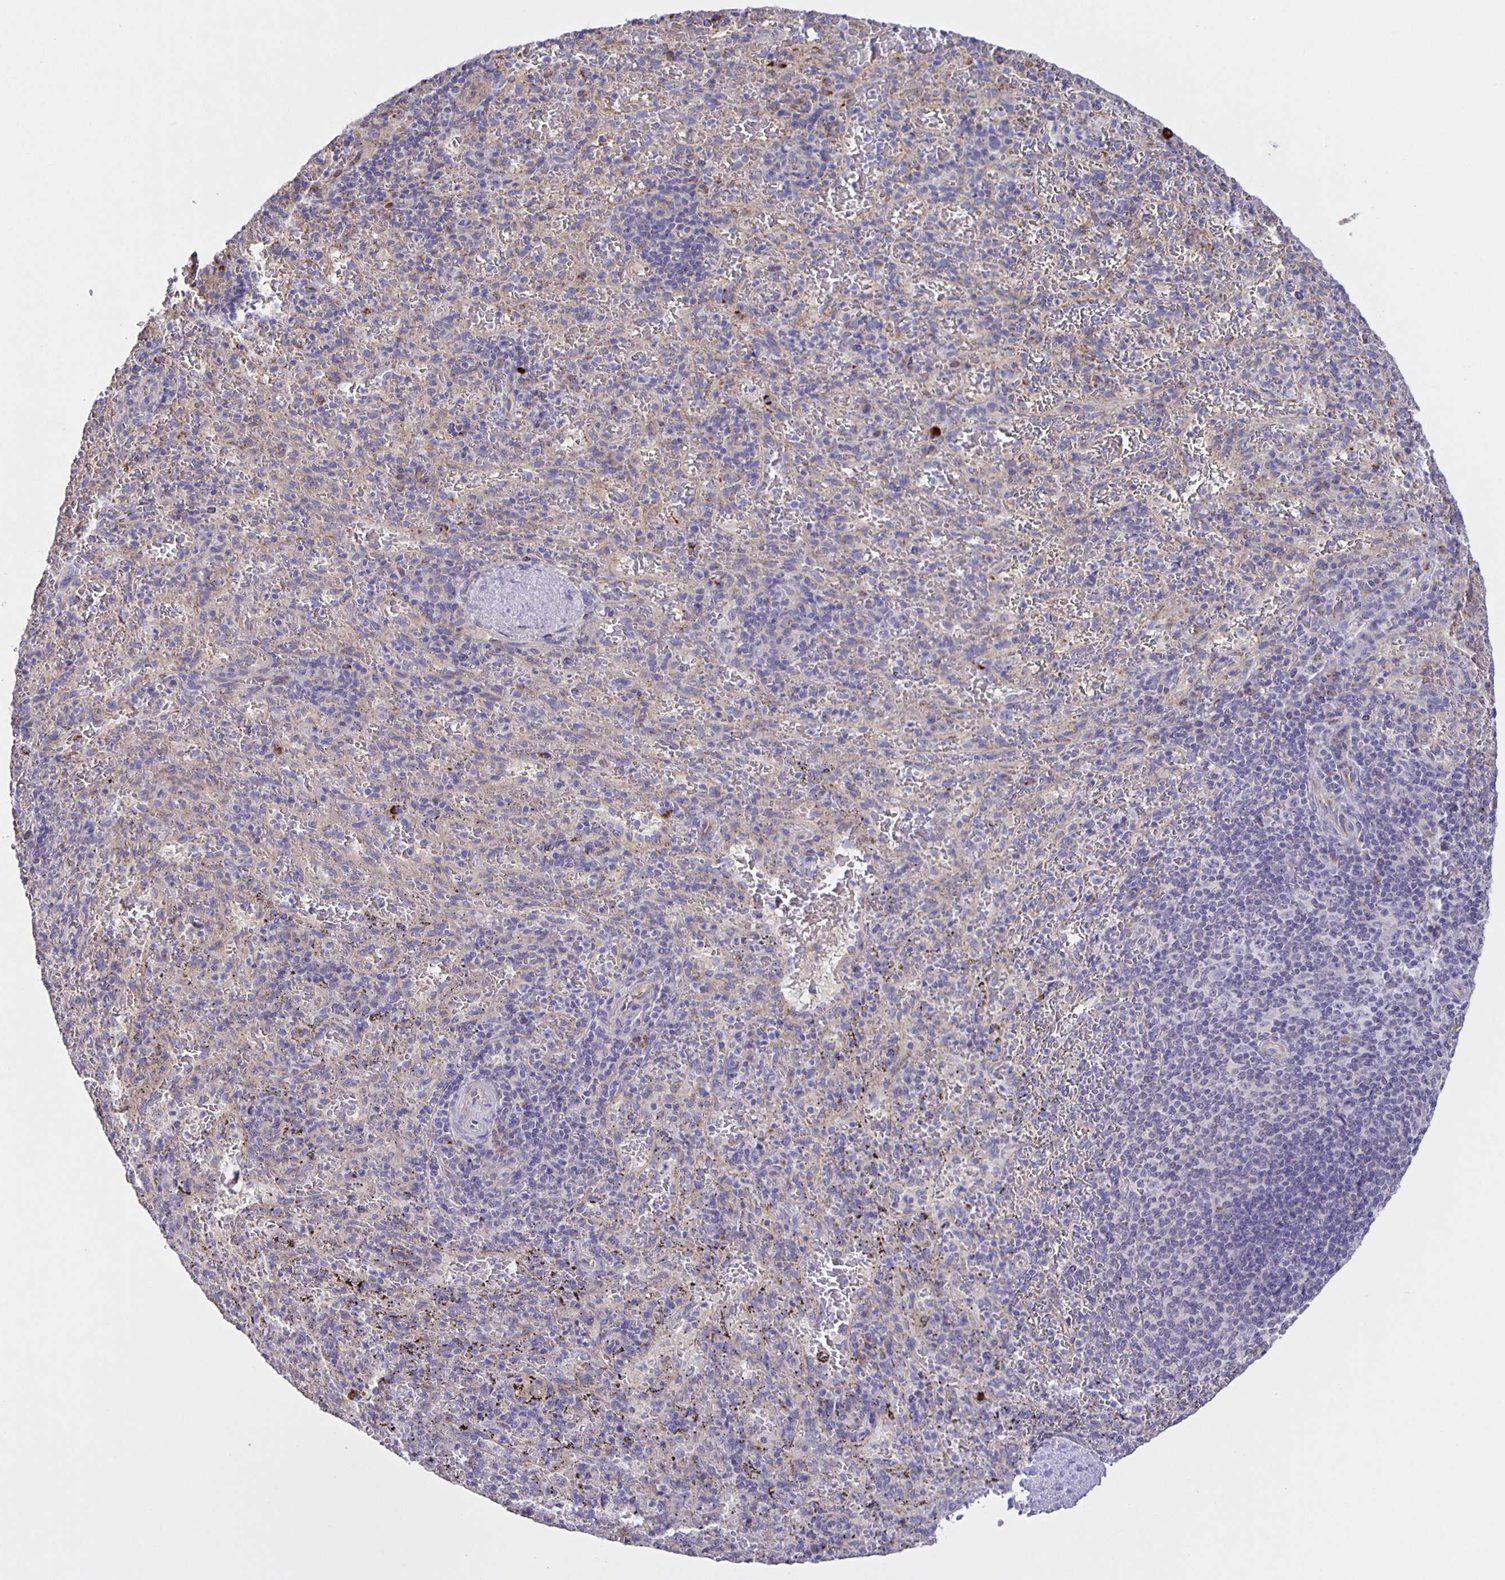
{"staining": {"intensity": "negative", "quantity": "none", "location": "none"}, "tissue": "spleen", "cell_type": "Cells in red pulp", "image_type": "normal", "snomed": [{"axis": "morphology", "description": "Normal tissue, NOS"}, {"axis": "topography", "description": "Spleen"}], "caption": "DAB immunohistochemical staining of normal spleen demonstrates no significant staining in cells in red pulp. (Stains: DAB (3,3'-diaminobenzidine) immunohistochemistry (IHC) with hematoxylin counter stain, Microscopy: brightfield microscopy at high magnification).", "gene": "JMJD4", "patient": {"sex": "male", "age": 57}}